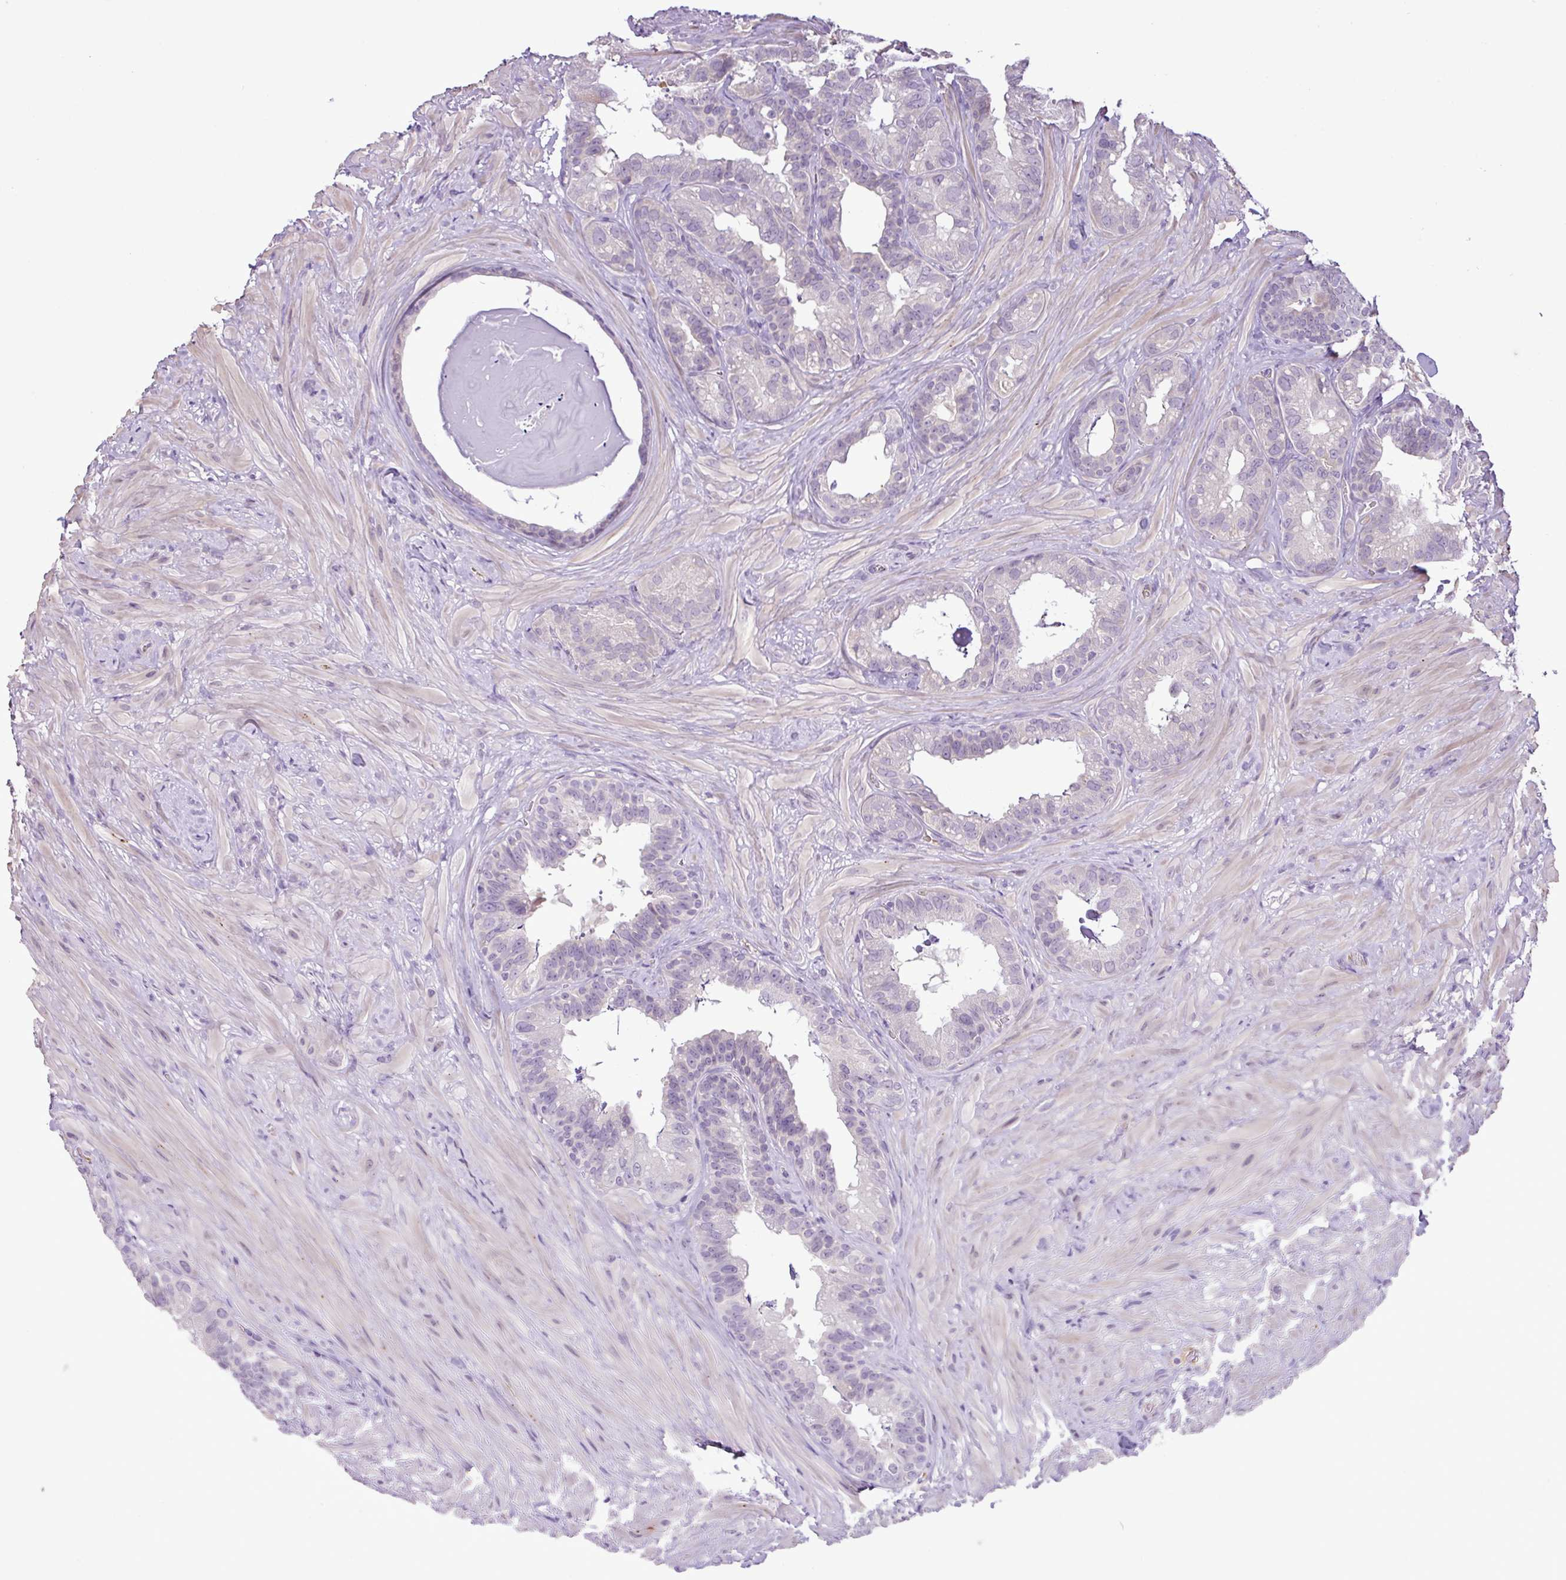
{"staining": {"intensity": "negative", "quantity": "none", "location": "none"}, "tissue": "seminal vesicle", "cell_type": "Glandular cells", "image_type": "normal", "snomed": [{"axis": "morphology", "description": "Normal tissue, NOS"}, {"axis": "topography", "description": "Seminal veicle"}], "caption": "IHC of unremarkable human seminal vesicle shows no positivity in glandular cells.", "gene": "DNAJB13", "patient": {"sex": "male", "age": 60}}